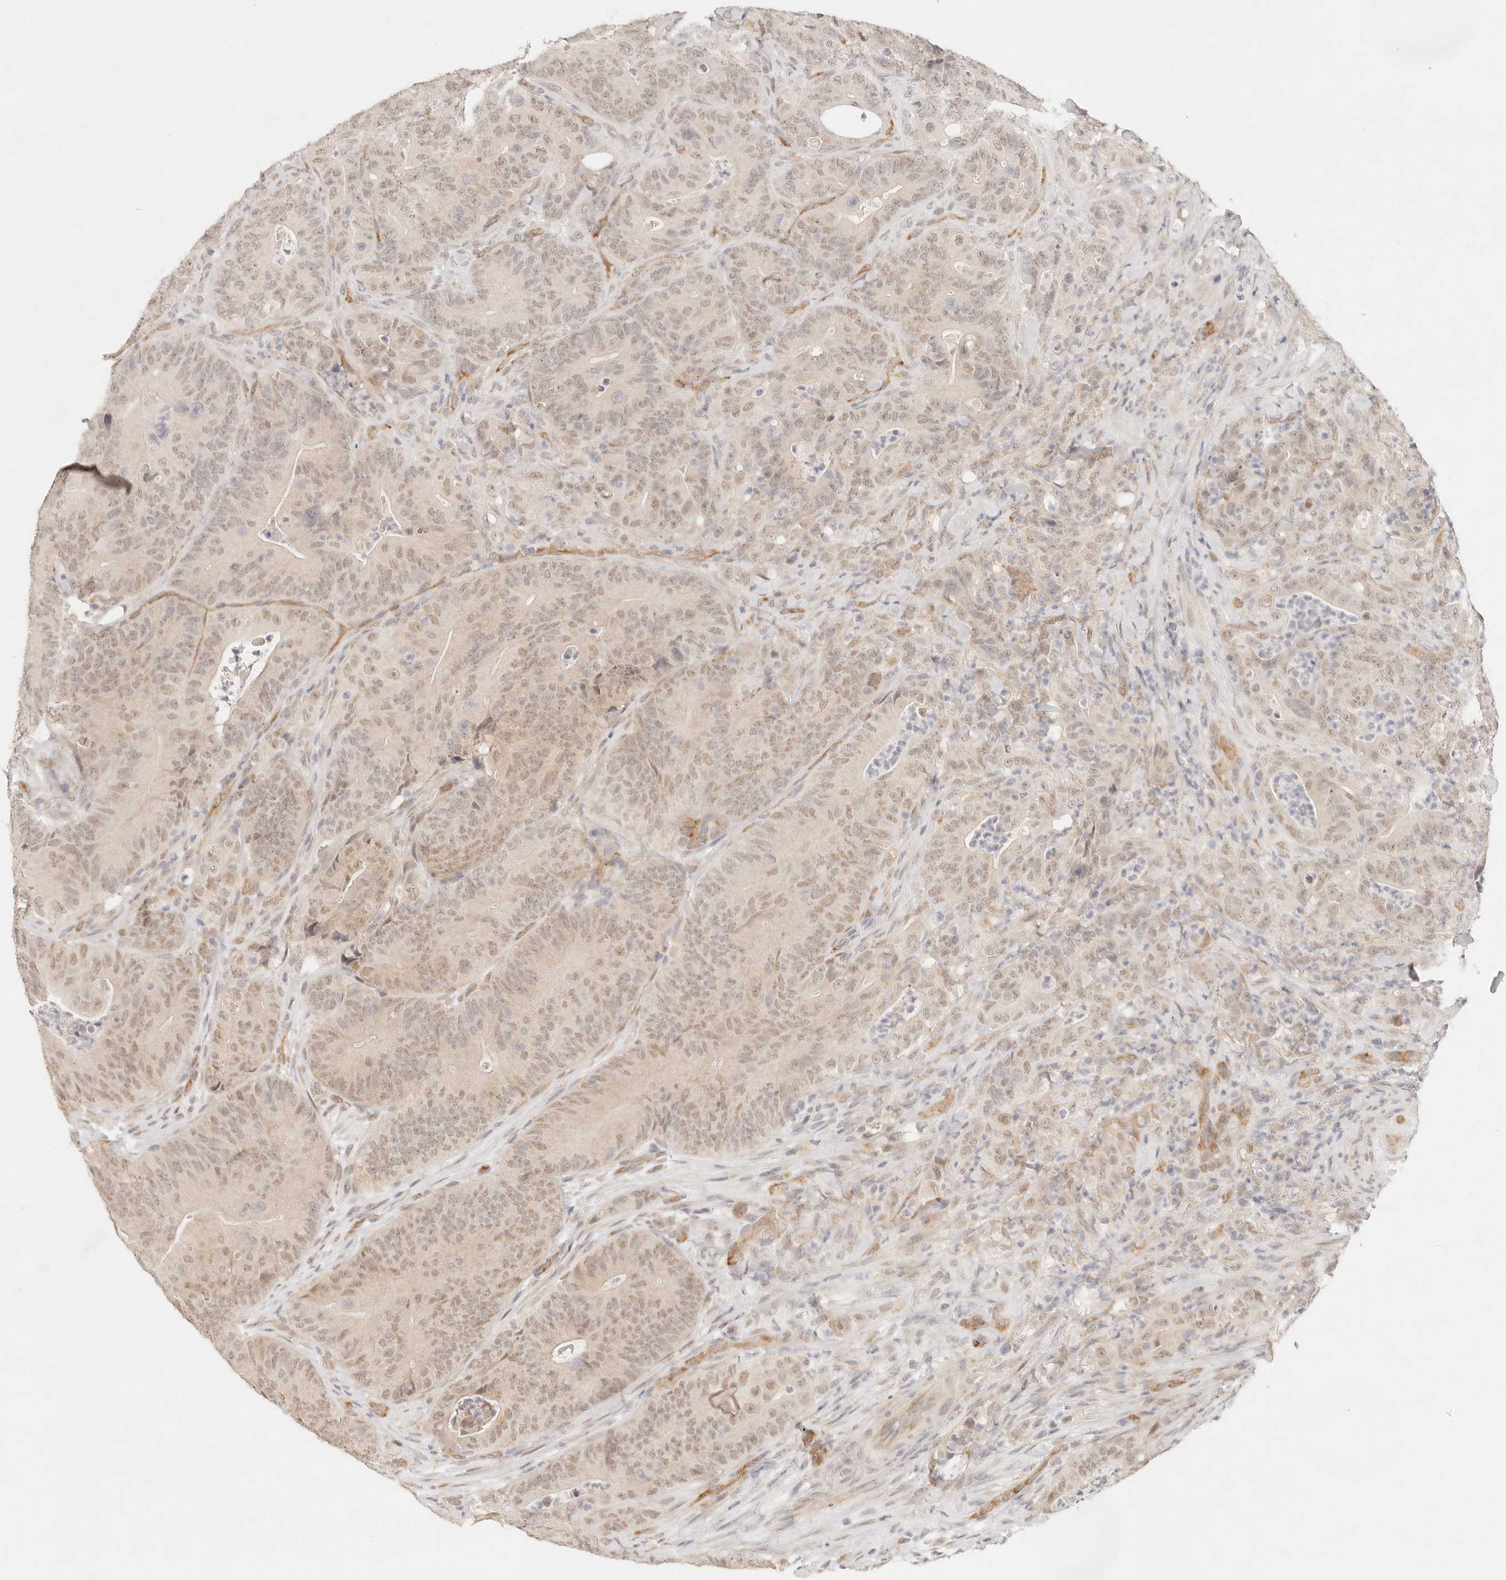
{"staining": {"intensity": "weak", "quantity": ">75%", "location": "nuclear"}, "tissue": "colorectal cancer", "cell_type": "Tumor cells", "image_type": "cancer", "snomed": [{"axis": "morphology", "description": "Normal tissue, NOS"}, {"axis": "topography", "description": "Colon"}], "caption": "Immunohistochemistry photomicrograph of neoplastic tissue: colorectal cancer stained using immunohistochemistry reveals low levels of weak protein expression localized specifically in the nuclear of tumor cells, appearing as a nuclear brown color.", "gene": "GPR156", "patient": {"sex": "female", "age": 82}}